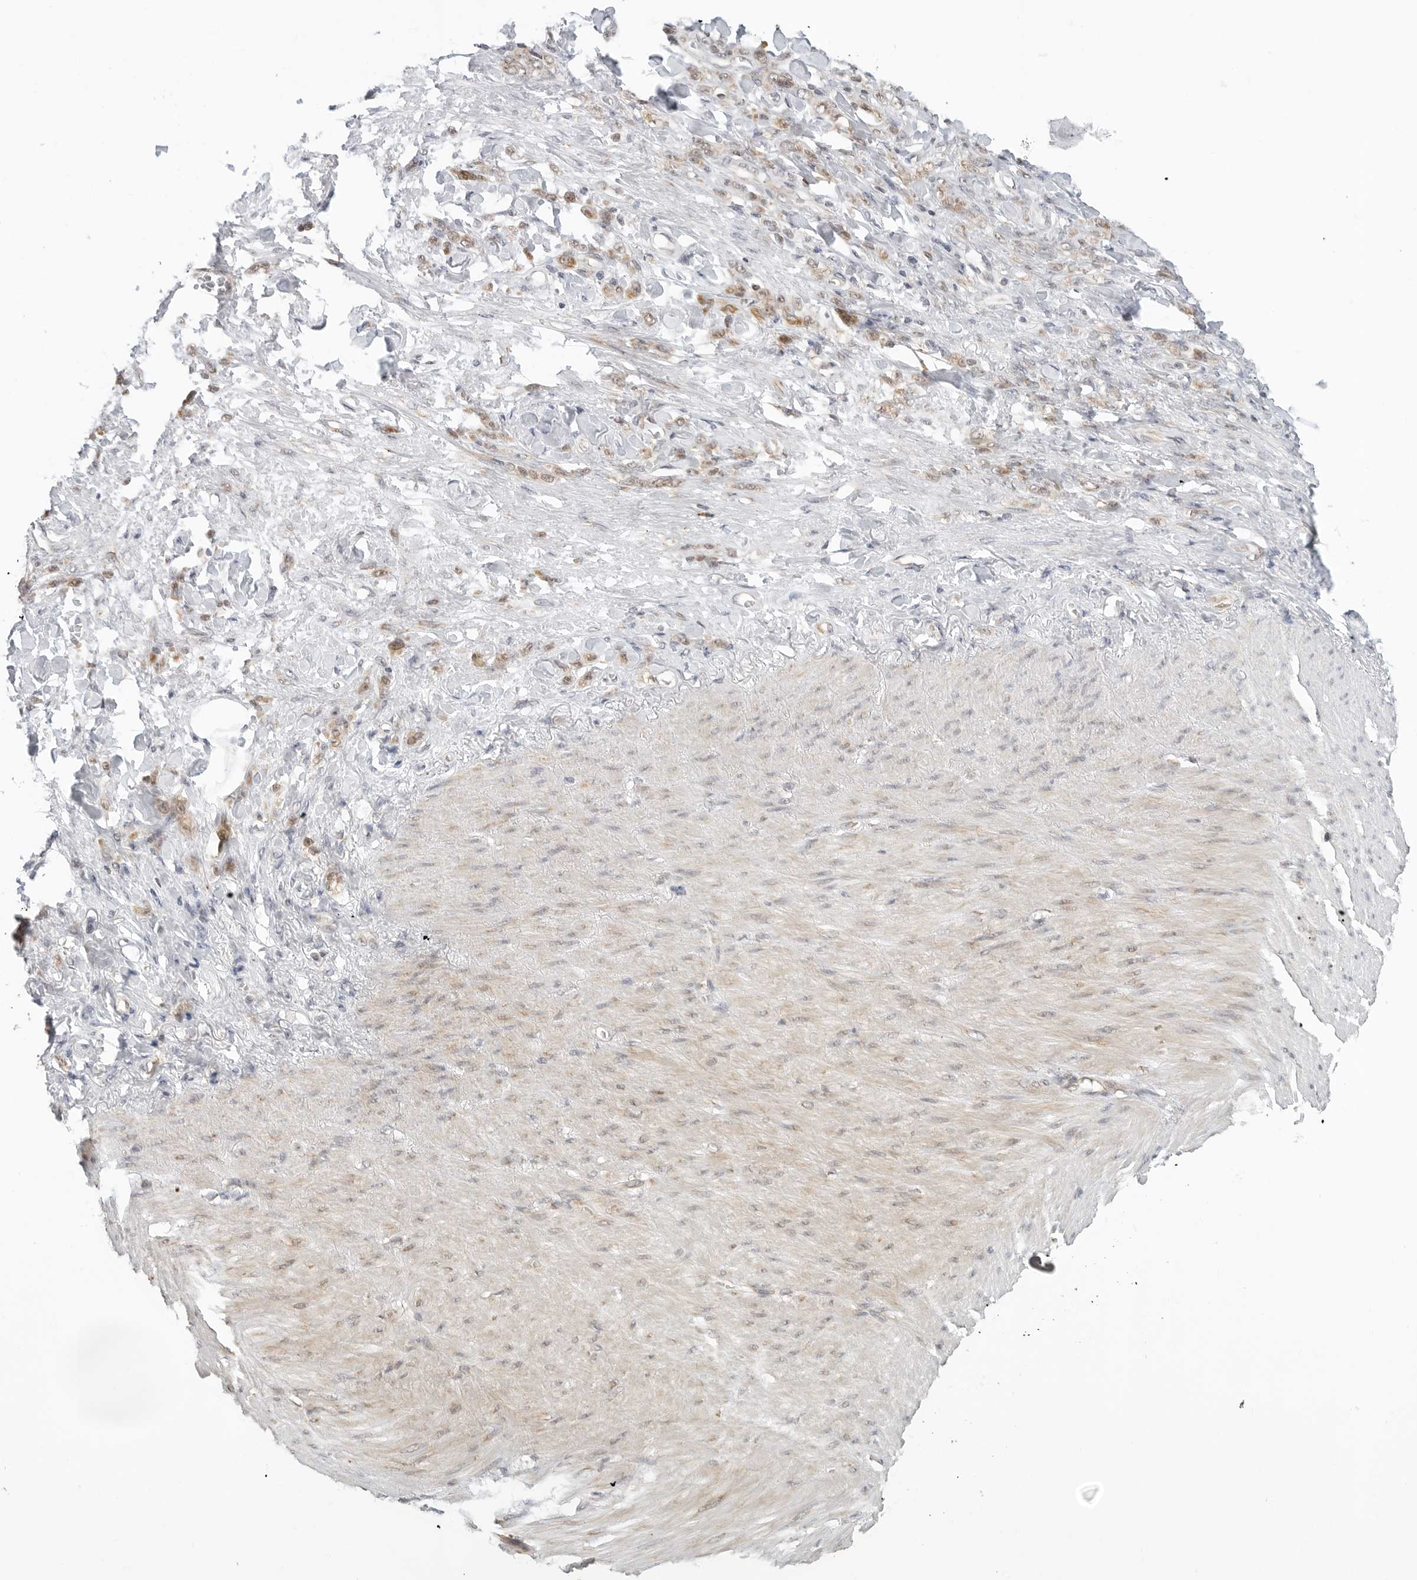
{"staining": {"intensity": "moderate", "quantity": ">75%", "location": "cytoplasmic/membranous"}, "tissue": "stomach cancer", "cell_type": "Tumor cells", "image_type": "cancer", "snomed": [{"axis": "morphology", "description": "Normal tissue, NOS"}, {"axis": "morphology", "description": "Adenocarcinoma, NOS"}, {"axis": "topography", "description": "Stomach"}], "caption": "A medium amount of moderate cytoplasmic/membranous positivity is seen in approximately >75% of tumor cells in adenocarcinoma (stomach) tissue.", "gene": "POLR3GL", "patient": {"sex": "male", "age": 82}}